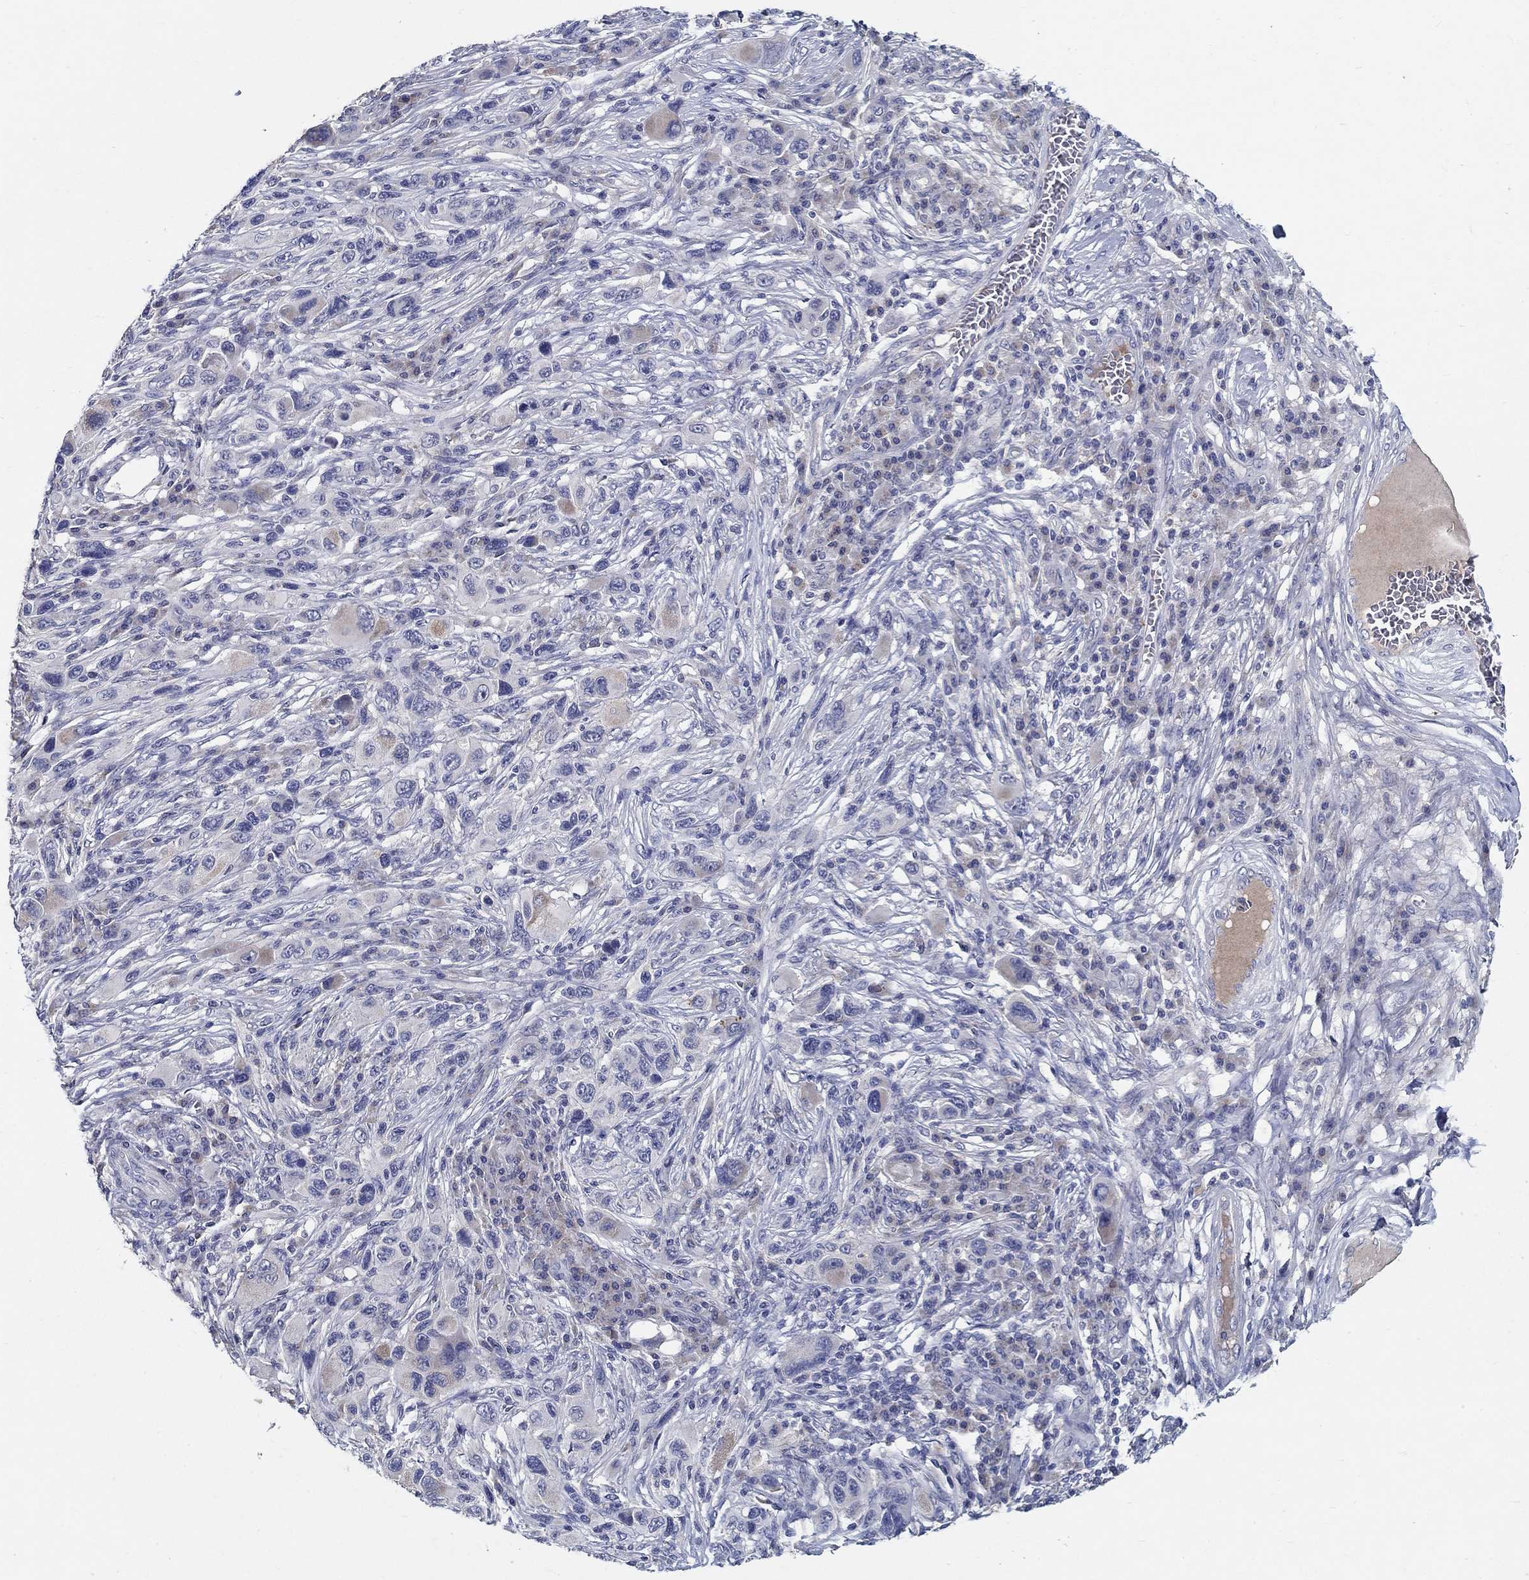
{"staining": {"intensity": "negative", "quantity": "none", "location": "none"}, "tissue": "melanoma", "cell_type": "Tumor cells", "image_type": "cancer", "snomed": [{"axis": "morphology", "description": "Malignant melanoma, NOS"}, {"axis": "topography", "description": "Skin"}], "caption": "Immunohistochemistry (IHC) of human melanoma demonstrates no expression in tumor cells. (DAB (3,3'-diaminobenzidine) immunohistochemistry (IHC), high magnification).", "gene": "PROZ", "patient": {"sex": "male", "age": 53}}